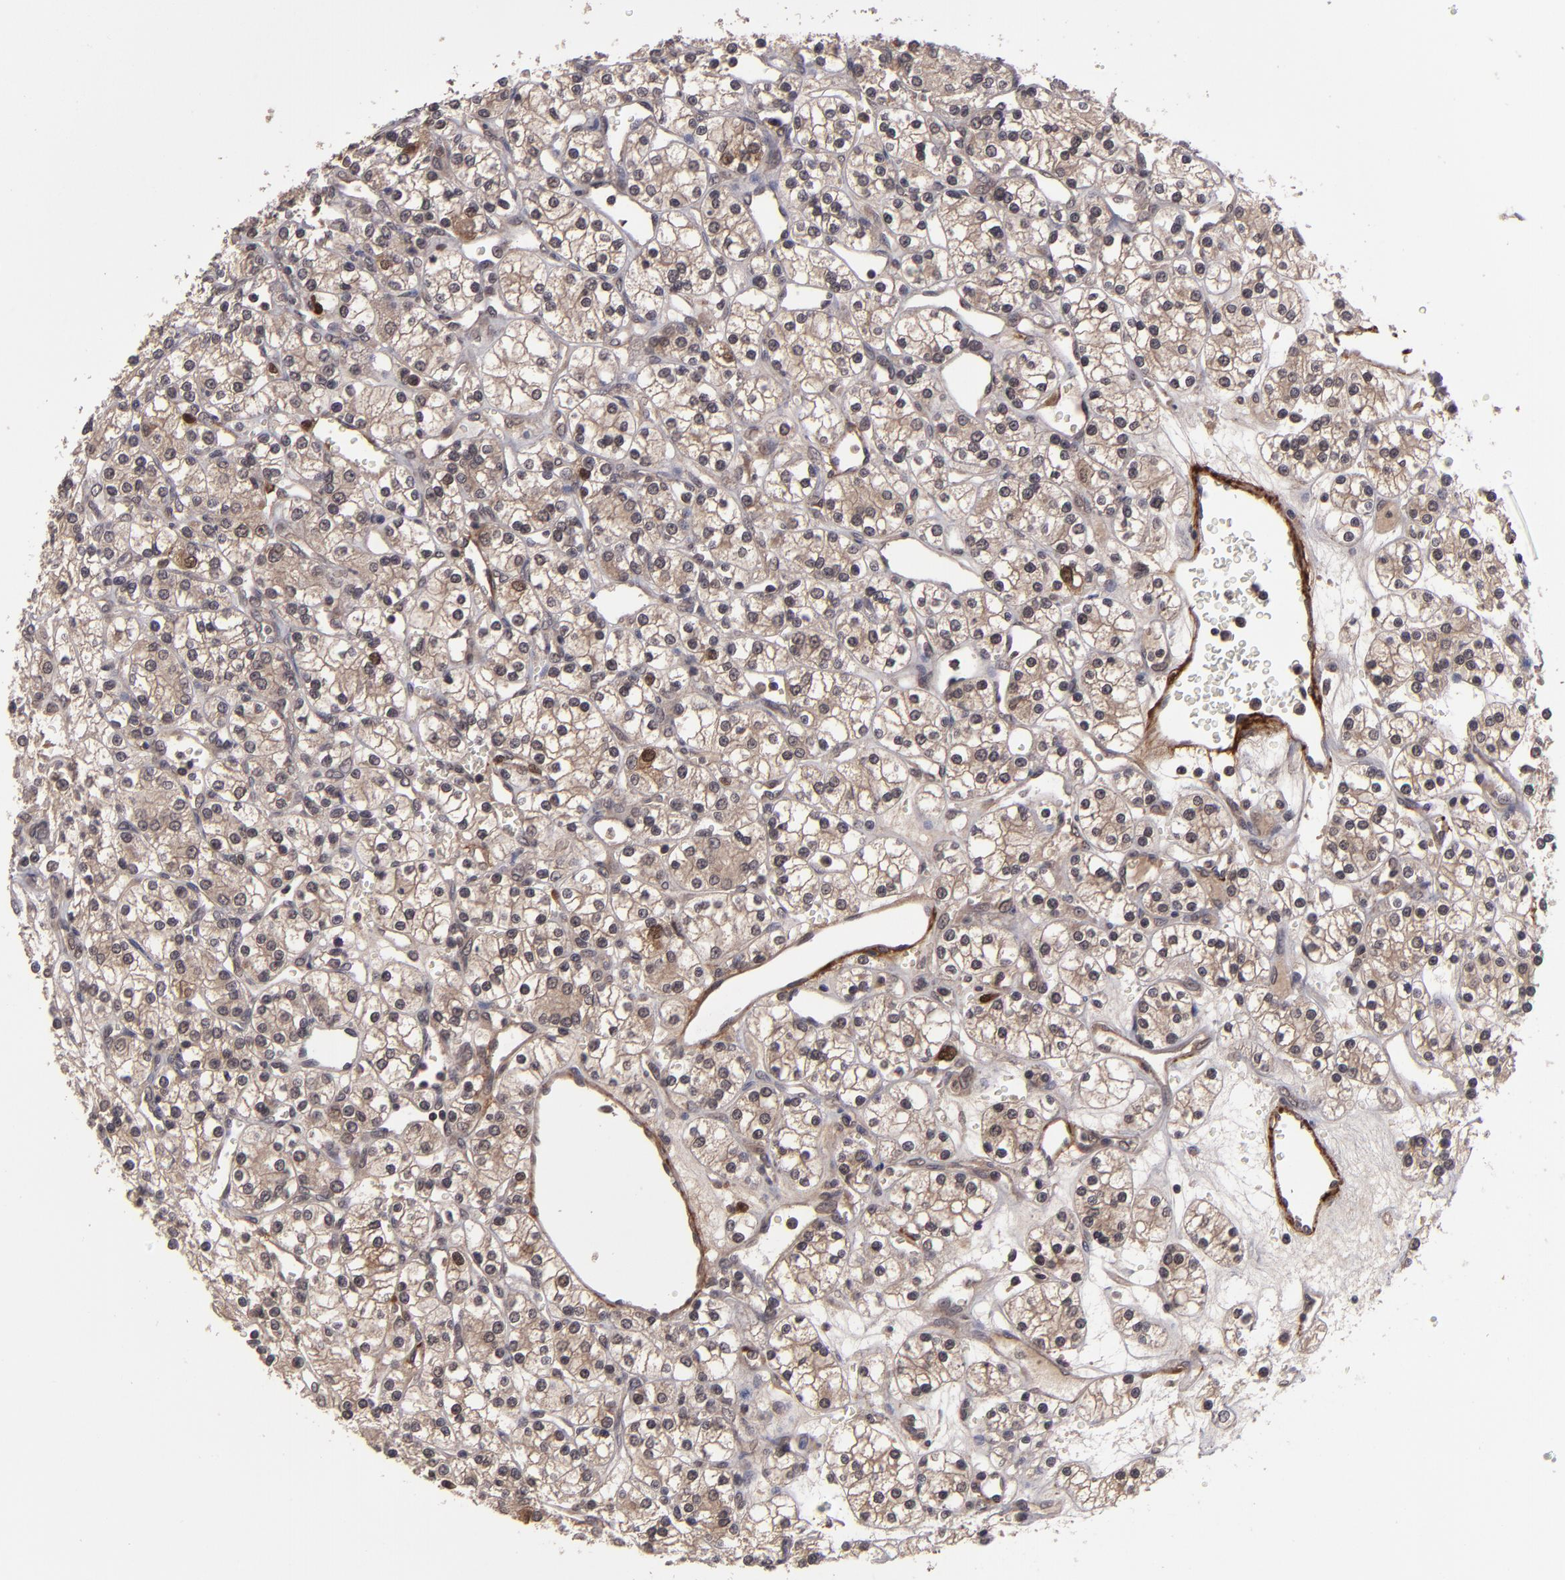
{"staining": {"intensity": "moderate", "quantity": ">75%", "location": "cytoplasmic/membranous"}, "tissue": "renal cancer", "cell_type": "Tumor cells", "image_type": "cancer", "snomed": [{"axis": "morphology", "description": "Adenocarcinoma, NOS"}, {"axis": "topography", "description": "Kidney"}], "caption": "Human renal adenocarcinoma stained with a brown dye reveals moderate cytoplasmic/membranous positive expression in about >75% of tumor cells.", "gene": "TYMS", "patient": {"sex": "female", "age": 62}}